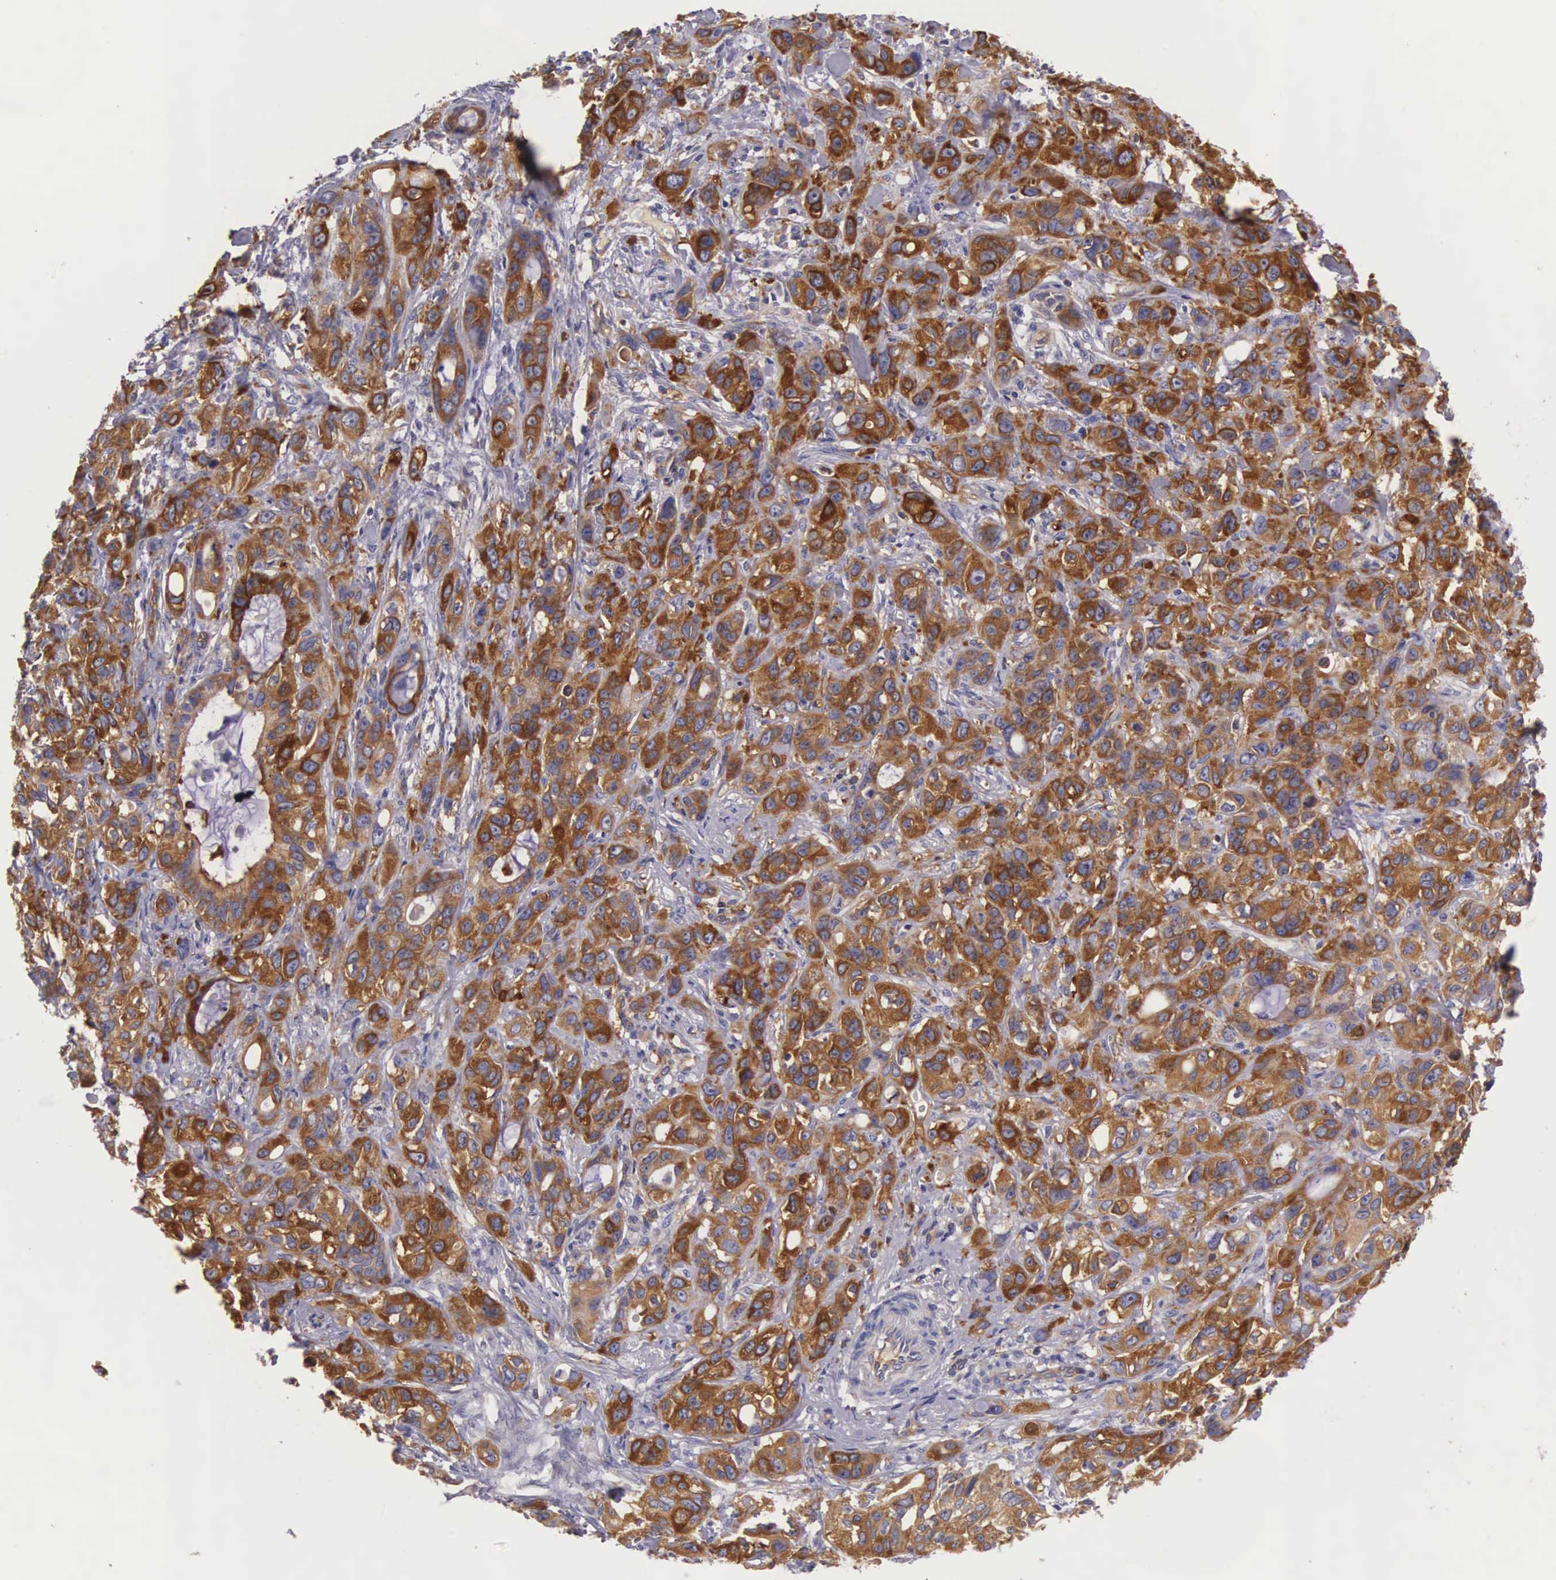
{"staining": {"intensity": "strong", "quantity": ">75%", "location": "cytoplasmic/membranous"}, "tissue": "stomach cancer", "cell_type": "Tumor cells", "image_type": "cancer", "snomed": [{"axis": "morphology", "description": "Adenocarcinoma, NOS"}, {"axis": "topography", "description": "Stomach, upper"}], "caption": "Immunohistochemistry (IHC) (DAB (3,3'-diaminobenzidine)) staining of human stomach adenocarcinoma reveals strong cytoplasmic/membranous protein expression in about >75% of tumor cells. (DAB IHC with brightfield microscopy, high magnification).", "gene": "OSBPL3", "patient": {"sex": "male", "age": 47}}